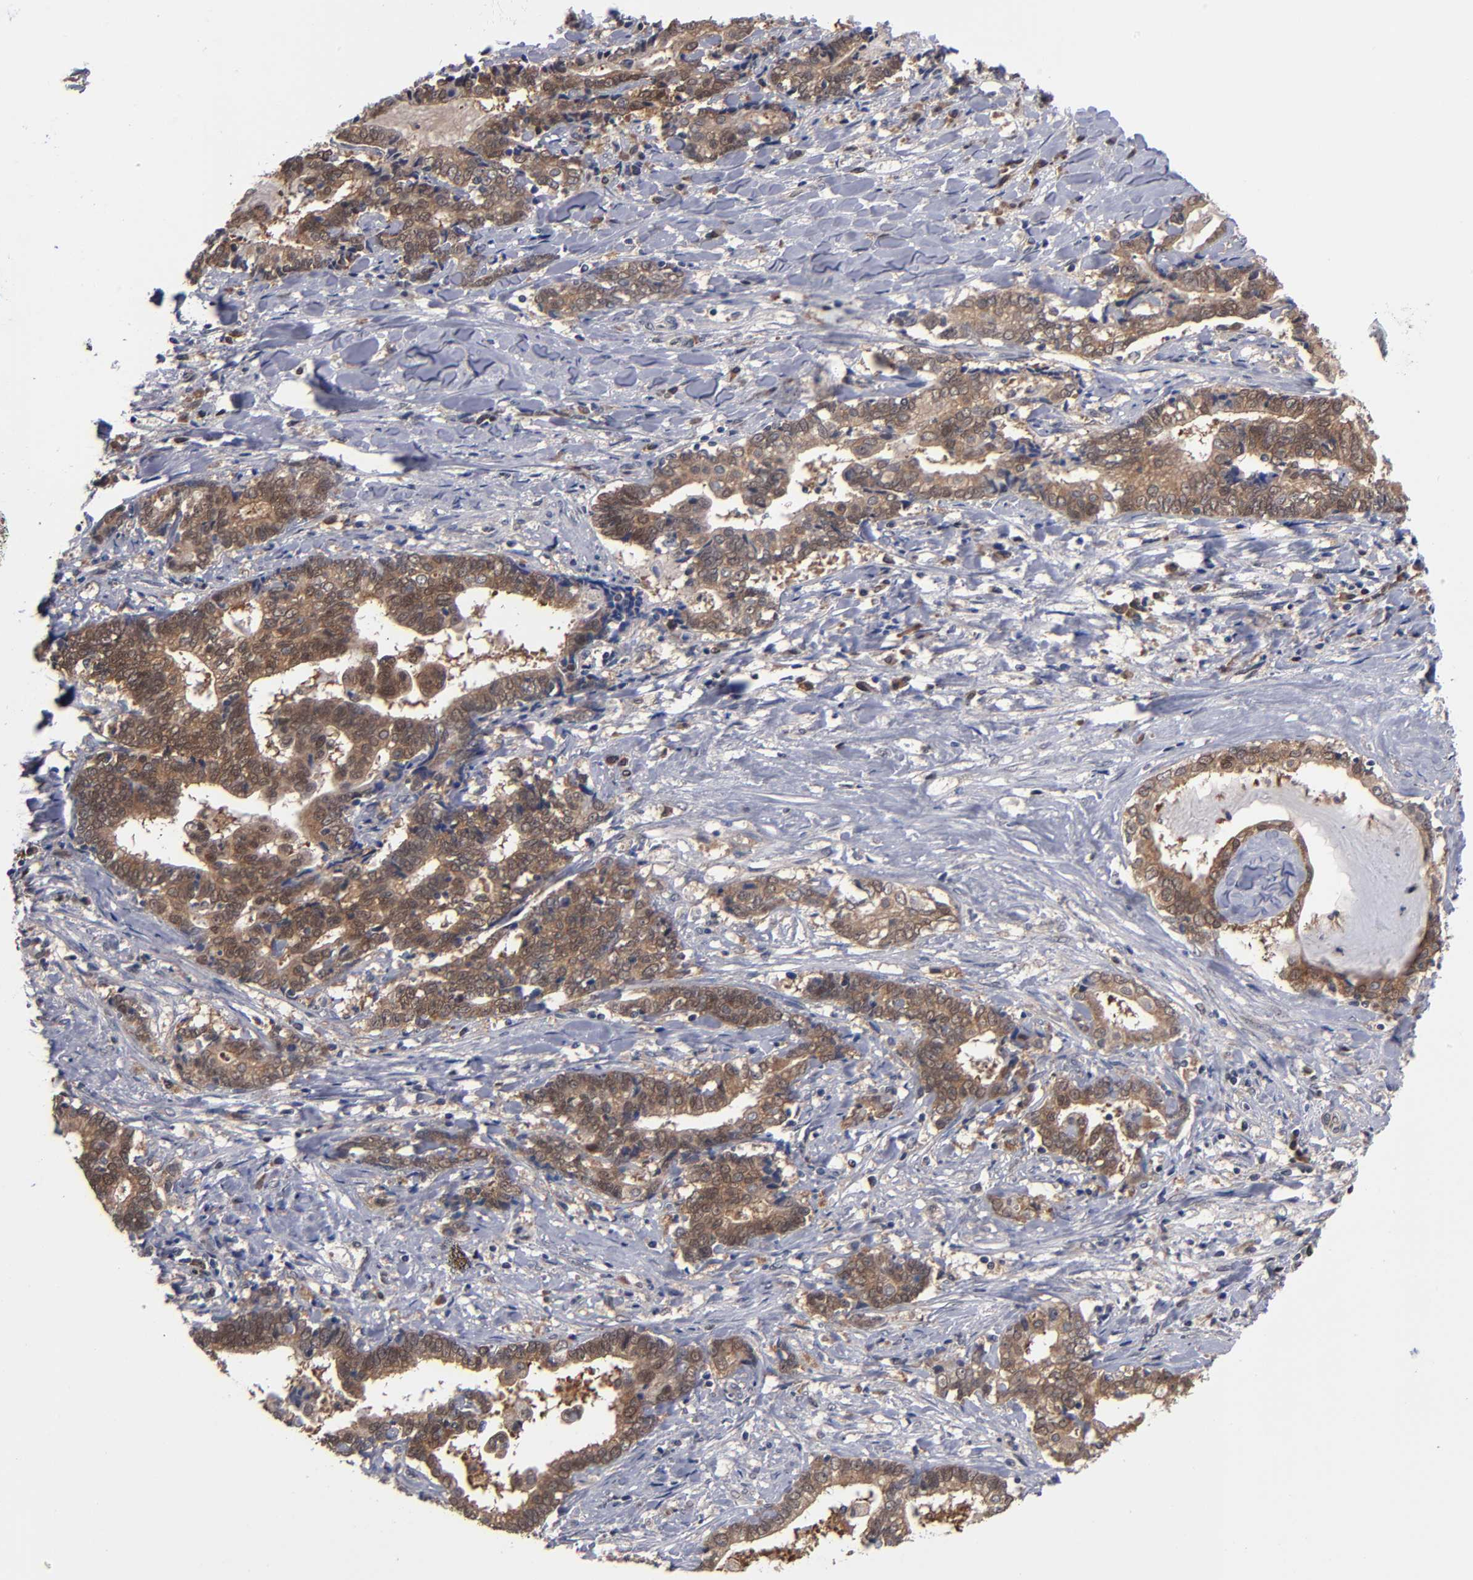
{"staining": {"intensity": "moderate", "quantity": ">75%", "location": "cytoplasmic/membranous"}, "tissue": "liver cancer", "cell_type": "Tumor cells", "image_type": "cancer", "snomed": [{"axis": "morphology", "description": "Cholangiocarcinoma"}, {"axis": "topography", "description": "Liver"}], "caption": "Immunohistochemistry (IHC) micrograph of cholangiocarcinoma (liver) stained for a protein (brown), which demonstrates medium levels of moderate cytoplasmic/membranous staining in approximately >75% of tumor cells.", "gene": "ALG13", "patient": {"sex": "male", "age": 57}}